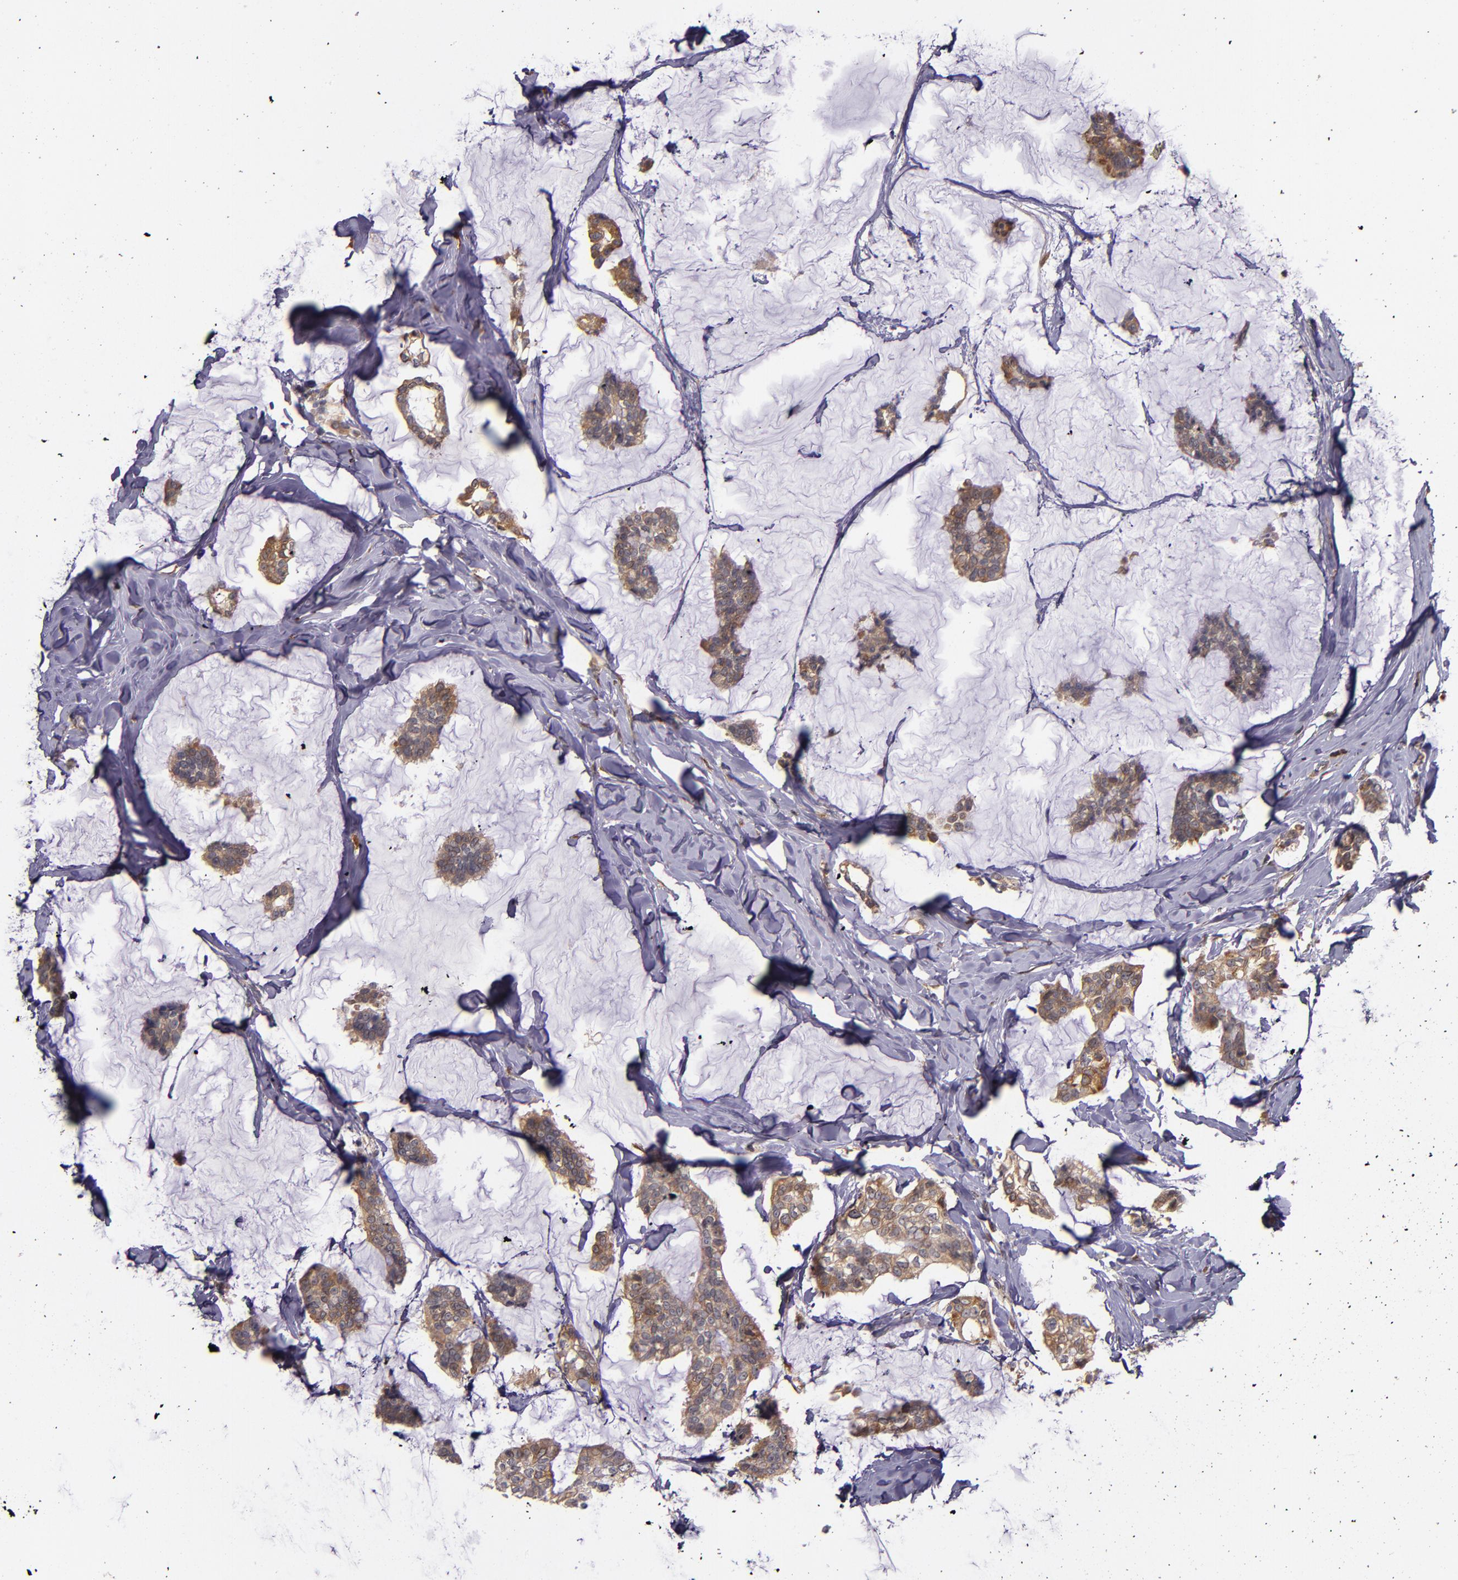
{"staining": {"intensity": "moderate", "quantity": ">75%", "location": "cytoplasmic/membranous"}, "tissue": "breast cancer", "cell_type": "Tumor cells", "image_type": "cancer", "snomed": [{"axis": "morphology", "description": "Duct carcinoma"}, {"axis": "topography", "description": "Breast"}], "caption": "A brown stain highlights moderate cytoplasmic/membranous expression of a protein in intraductal carcinoma (breast) tumor cells.", "gene": "PRAF2", "patient": {"sex": "female", "age": 93}}